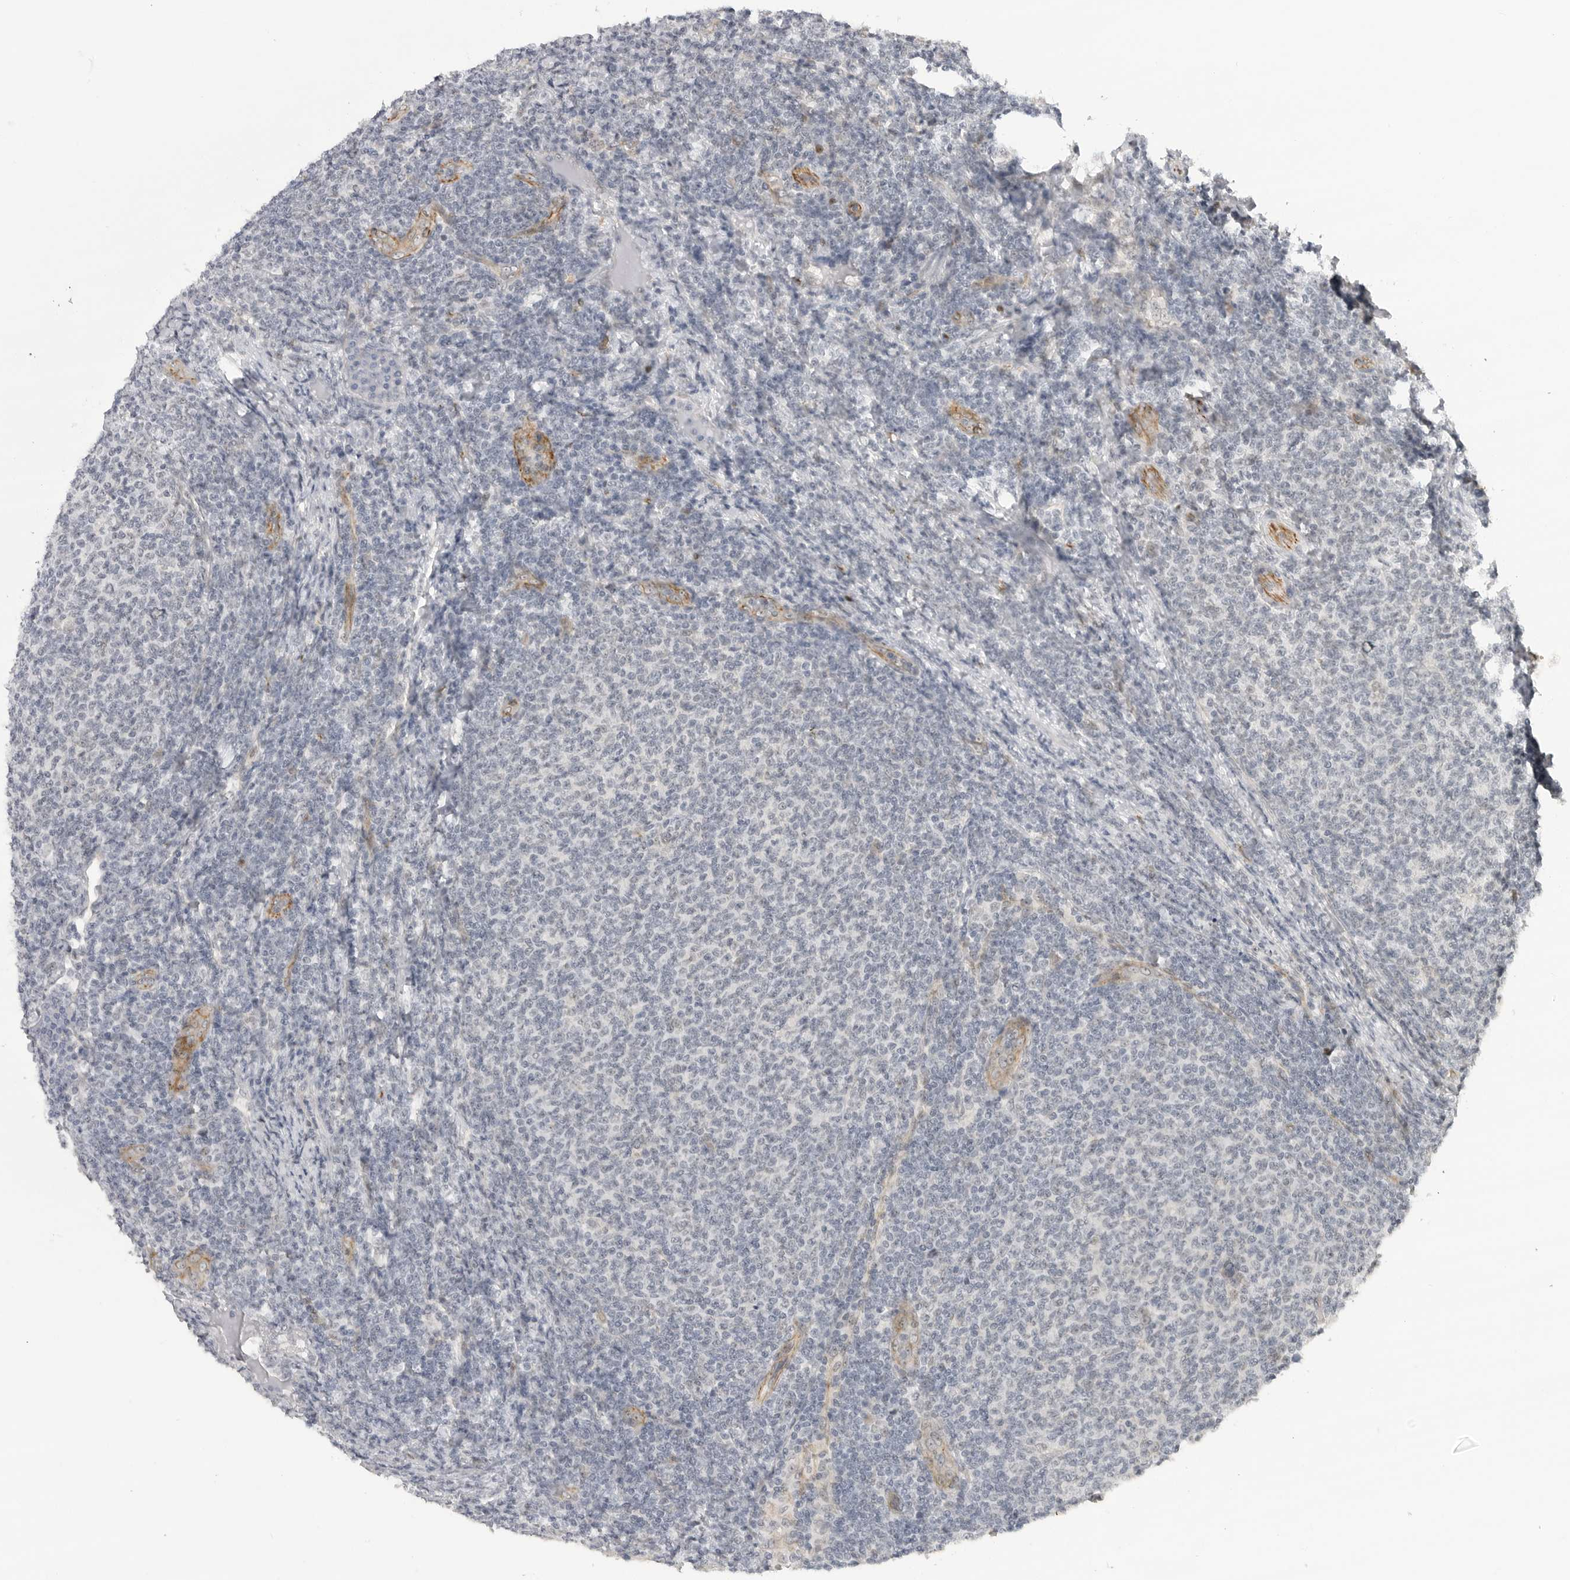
{"staining": {"intensity": "negative", "quantity": "none", "location": "none"}, "tissue": "lymphoma", "cell_type": "Tumor cells", "image_type": "cancer", "snomed": [{"axis": "morphology", "description": "Malignant lymphoma, non-Hodgkin's type, Low grade"}, {"axis": "topography", "description": "Lymph node"}], "caption": "IHC micrograph of low-grade malignant lymphoma, non-Hodgkin's type stained for a protein (brown), which reveals no positivity in tumor cells.", "gene": "CEP295NL", "patient": {"sex": "male", "age": 66}}